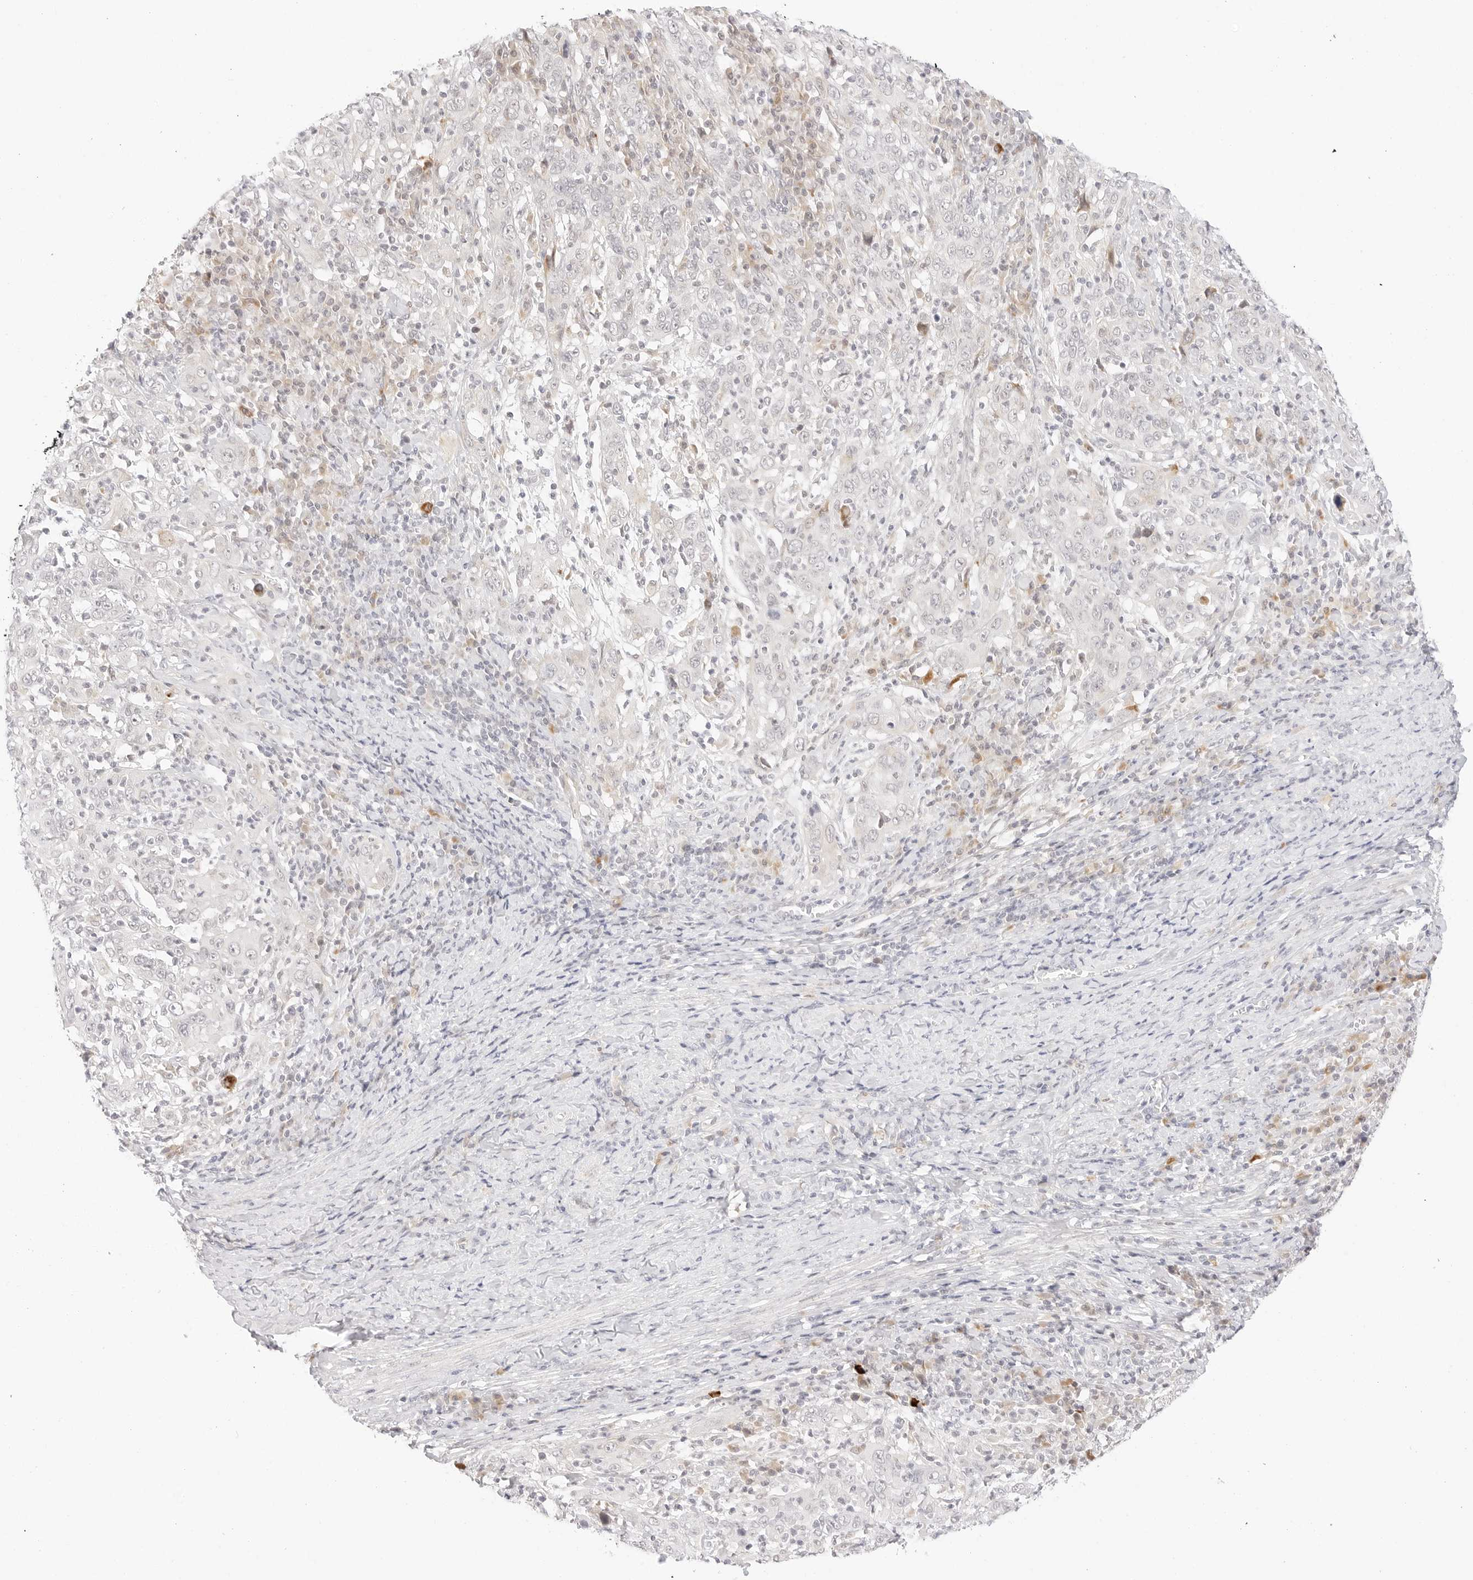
{"staining": {"intensity": "negative", "quantity": "none", "location": "none"}, "tissue": "cervical cancer", "cell_type": "Tumor cells", "image_type": "cancer", "snomed": [{"axis": "morphology", "description": "Squamous cell carcinoma, NOS"}, {"axis": "topography", "description": "Cervix"}], "caption": "Immunohistochemistry photomicrograph of neoplastic tissue: cervical squamous cell carcinoma stained with DAB (3,3'-diaminobenzidine) exhibits no significant protein expression in tumor cells.", "gene": "XKR4", "patient": {"sex": "female", "age": 46}}